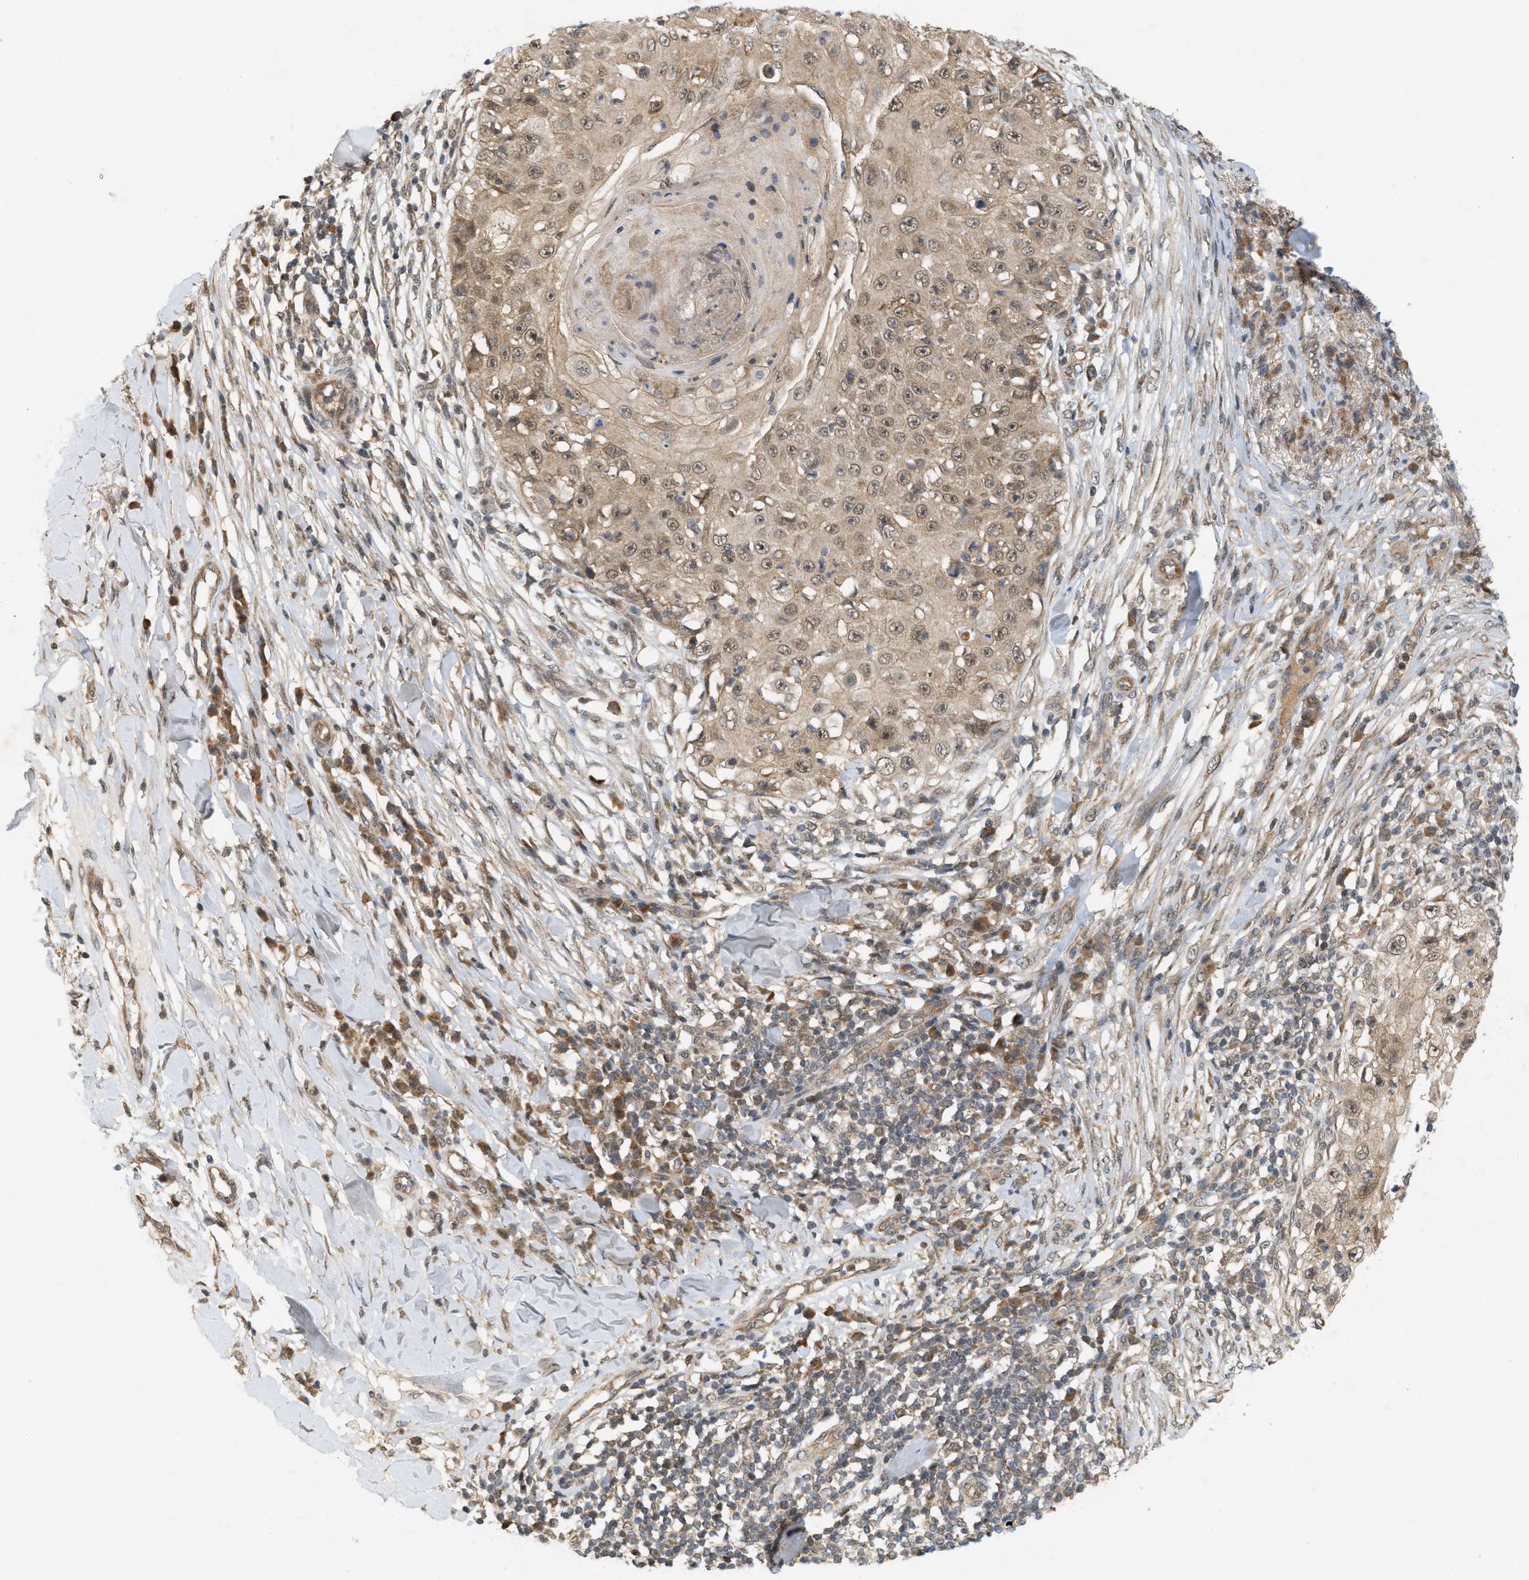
{"staining": {"intensity": "moderate", "quantity": ">75%", "location": "cytoplasmic/membranous"}, "tissue": "skin cancer", "cell_type": "Tumor cells", "image_type": "cancer", "snomed": [{"axis": "morphology", "description": "Squamous cell carcinoma, NOS"}, {"axis": "topography", "description": "Skin"}], "caption": "Brown immunohistochemical staining in human skin cancer reveals moderate cytoplasmic/membranous staining in about >75% of tumor cells.", "gene": "PRKD1", "patient": {"sex": "male", "age": 86}}